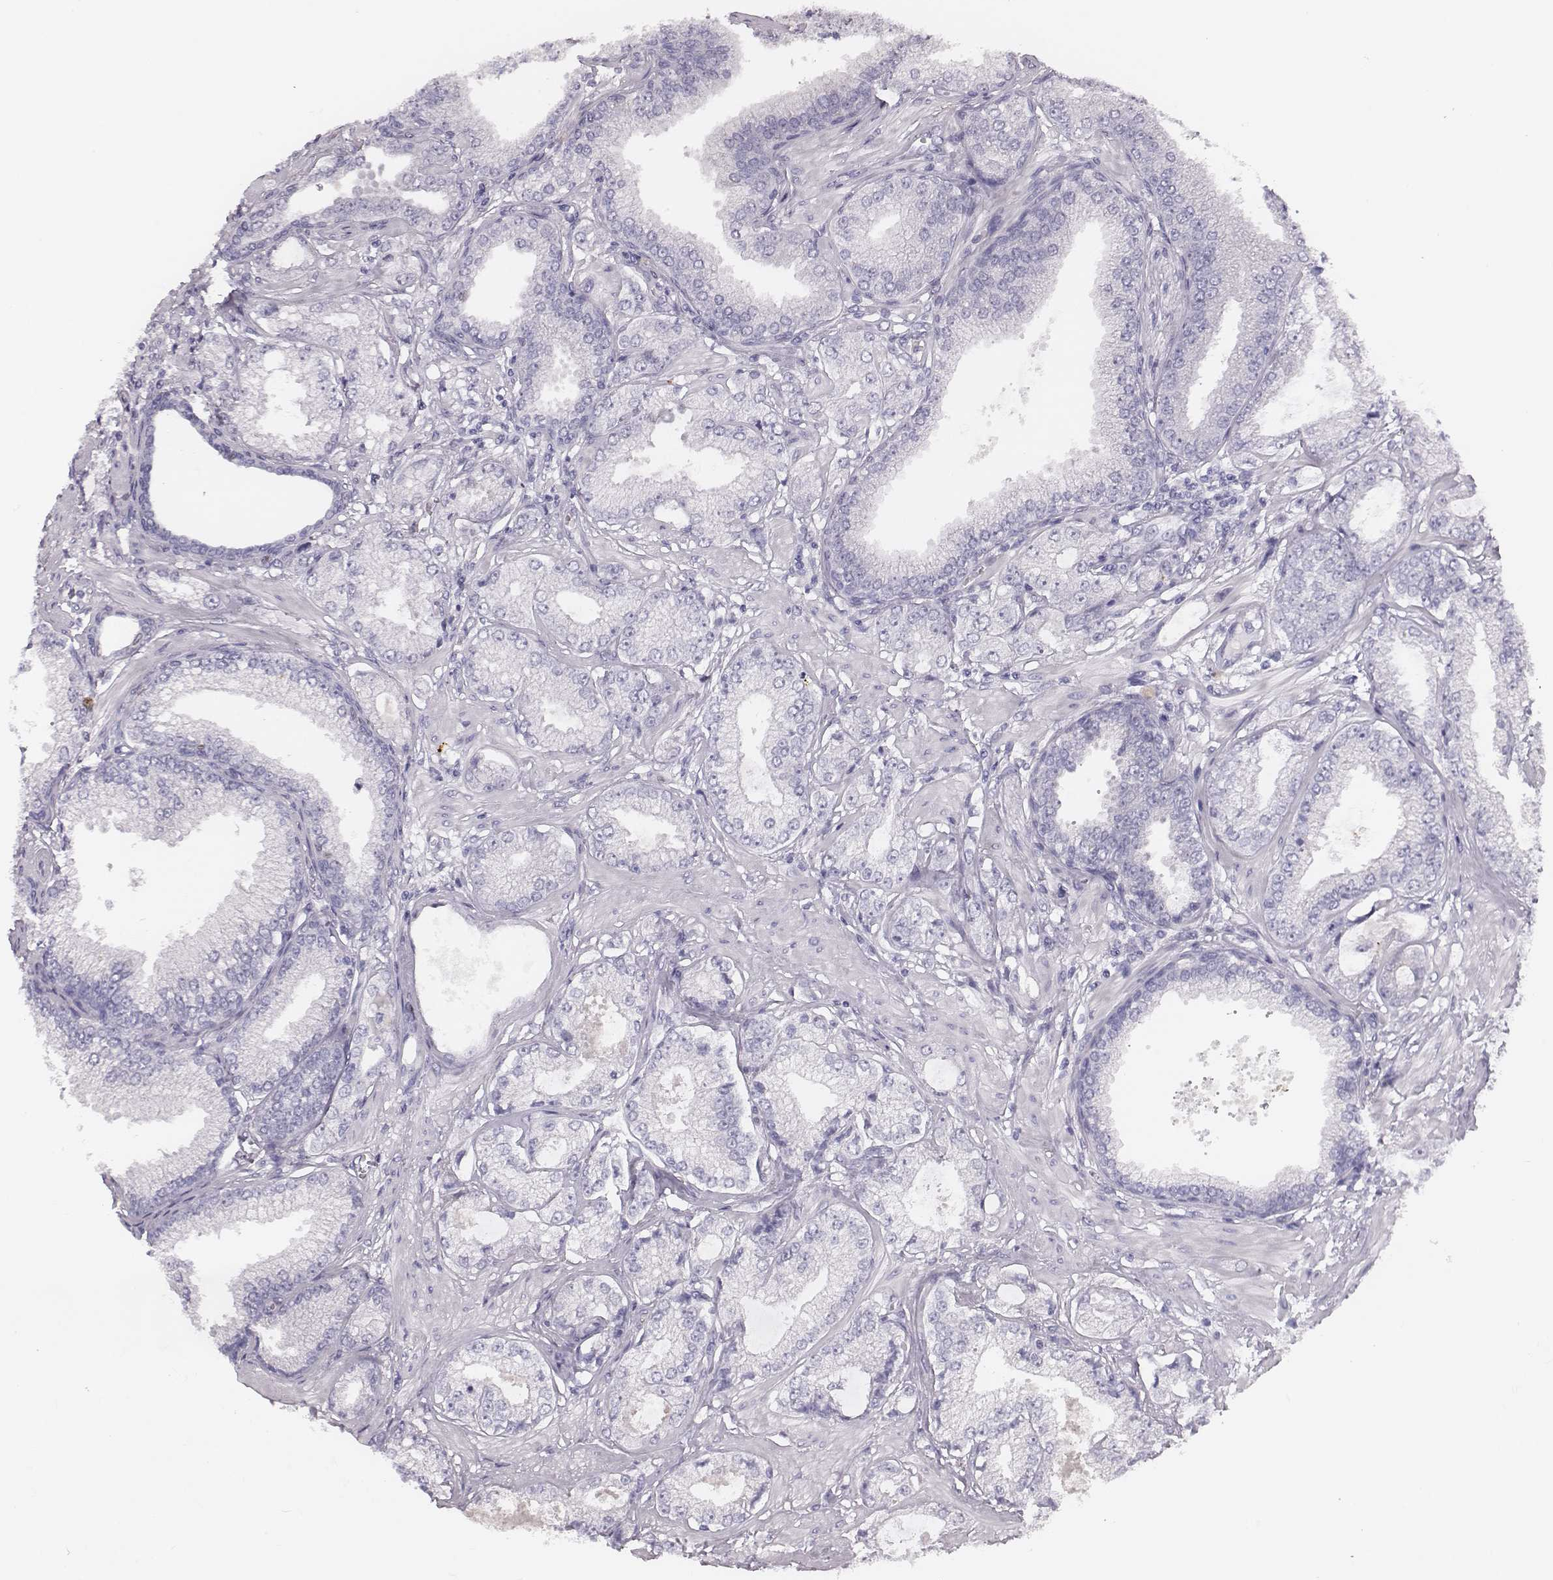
{"staining": {"intensity": "negative", "quantity": "none", "location": "none"}, "tissue": "prostate cancer", "cell_type": "Tumor cells", "image_type": "cancer", "snomed": [{"axis": "morphology", "description": "Adenocarcinoma, NOS"}, {"axis": "topography", "description": "Prostate"}], "caption": "Human prostate adenocarcinoma stained for a protein using IHC exhibits no expression in tumor cells.", "gene": "ADGRF4", "patient": {"sex": "male", "age": 64}}